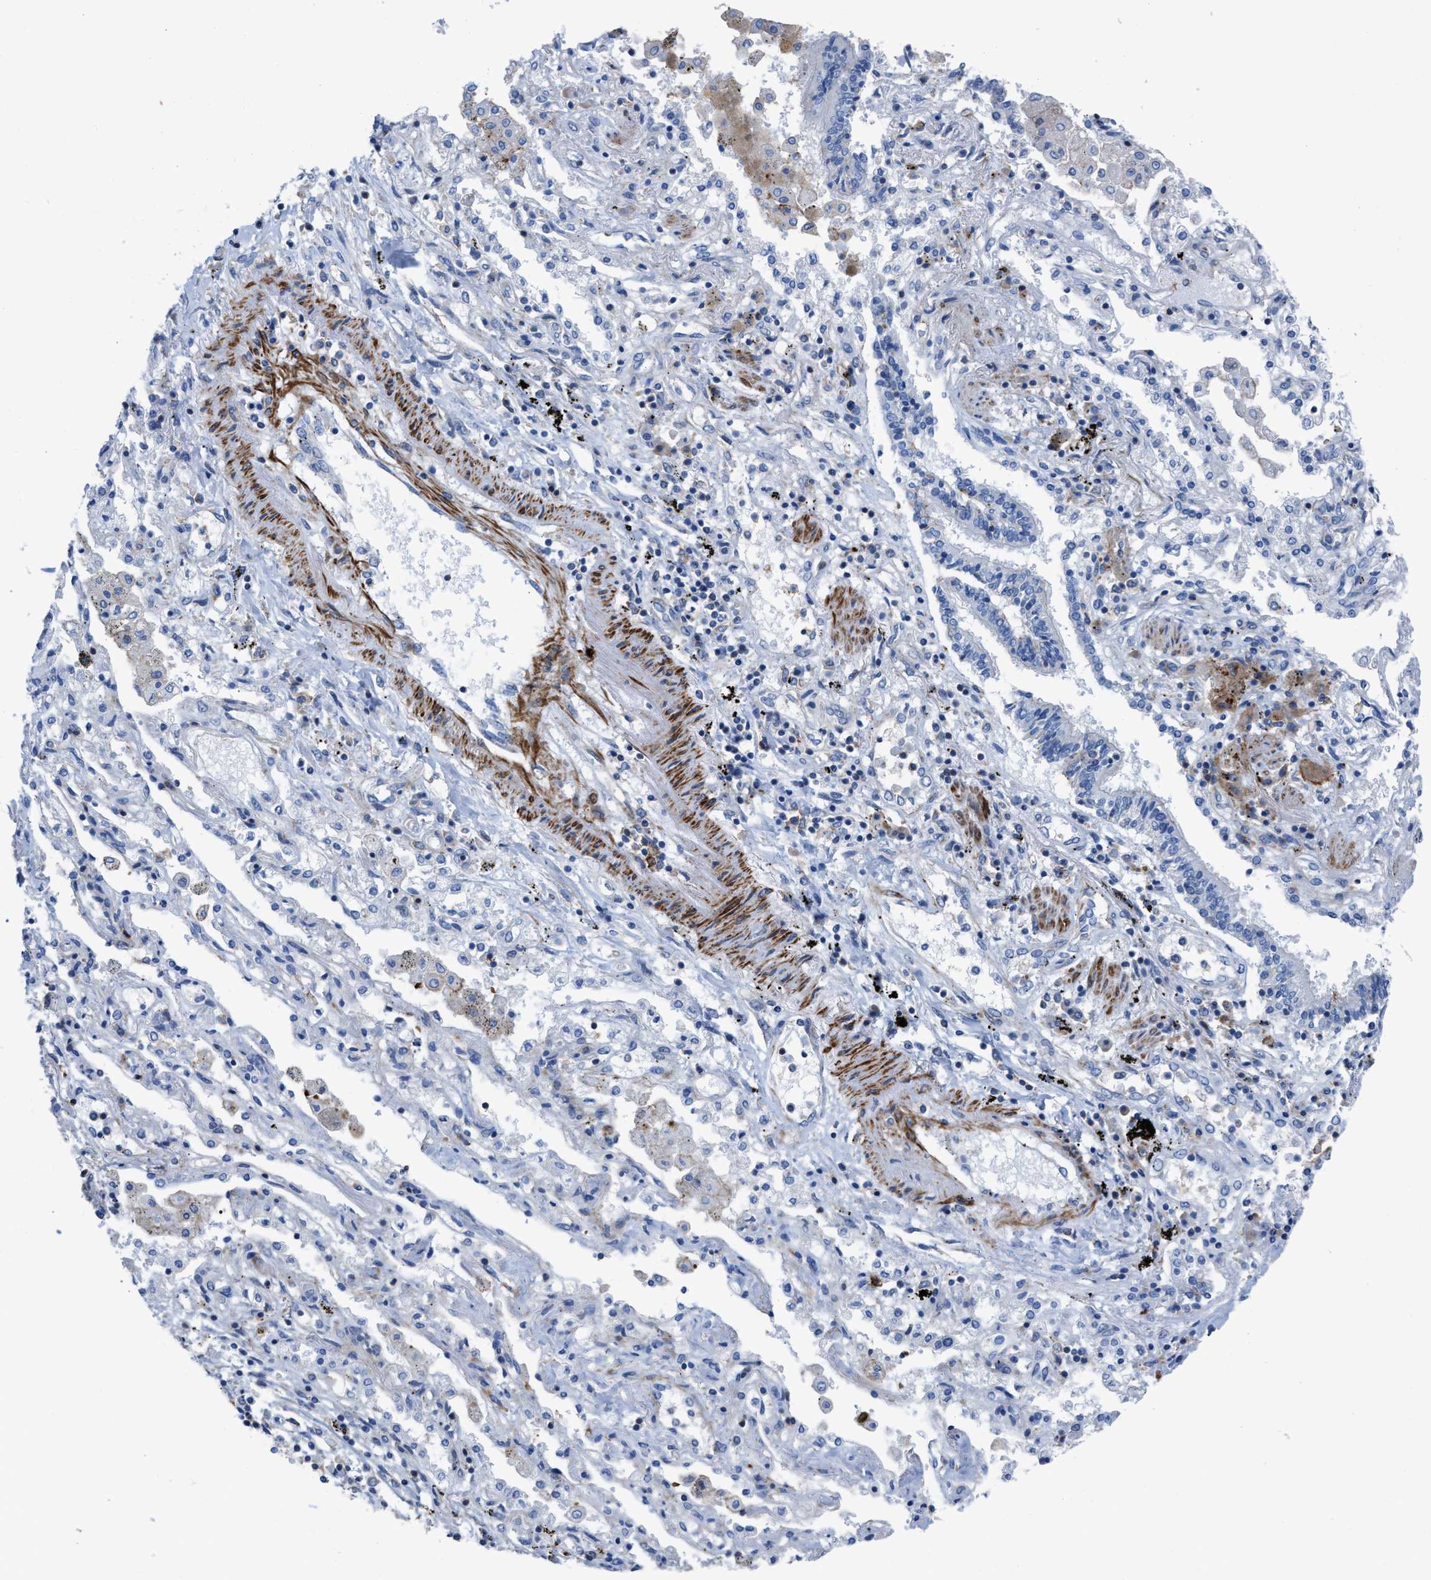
{"staining": {"intensity": "negative", "quantity": "none", "location": "none"}, "tissue": "lung cancer", "cell_type": "Tumor cells", "image_type": "cancer", "snomed": [{"axis": "morphology", "description": "Squamous cell carcinoma, NOS"}, {"axis": "topography", "description": "Lung"}], "caption": "Tumor cells are negative for brown protein staining in lung cancer (squamous cell carcinoma).", "gene": "PRMT2", "patient": {"sex": "female", "age": 47}}